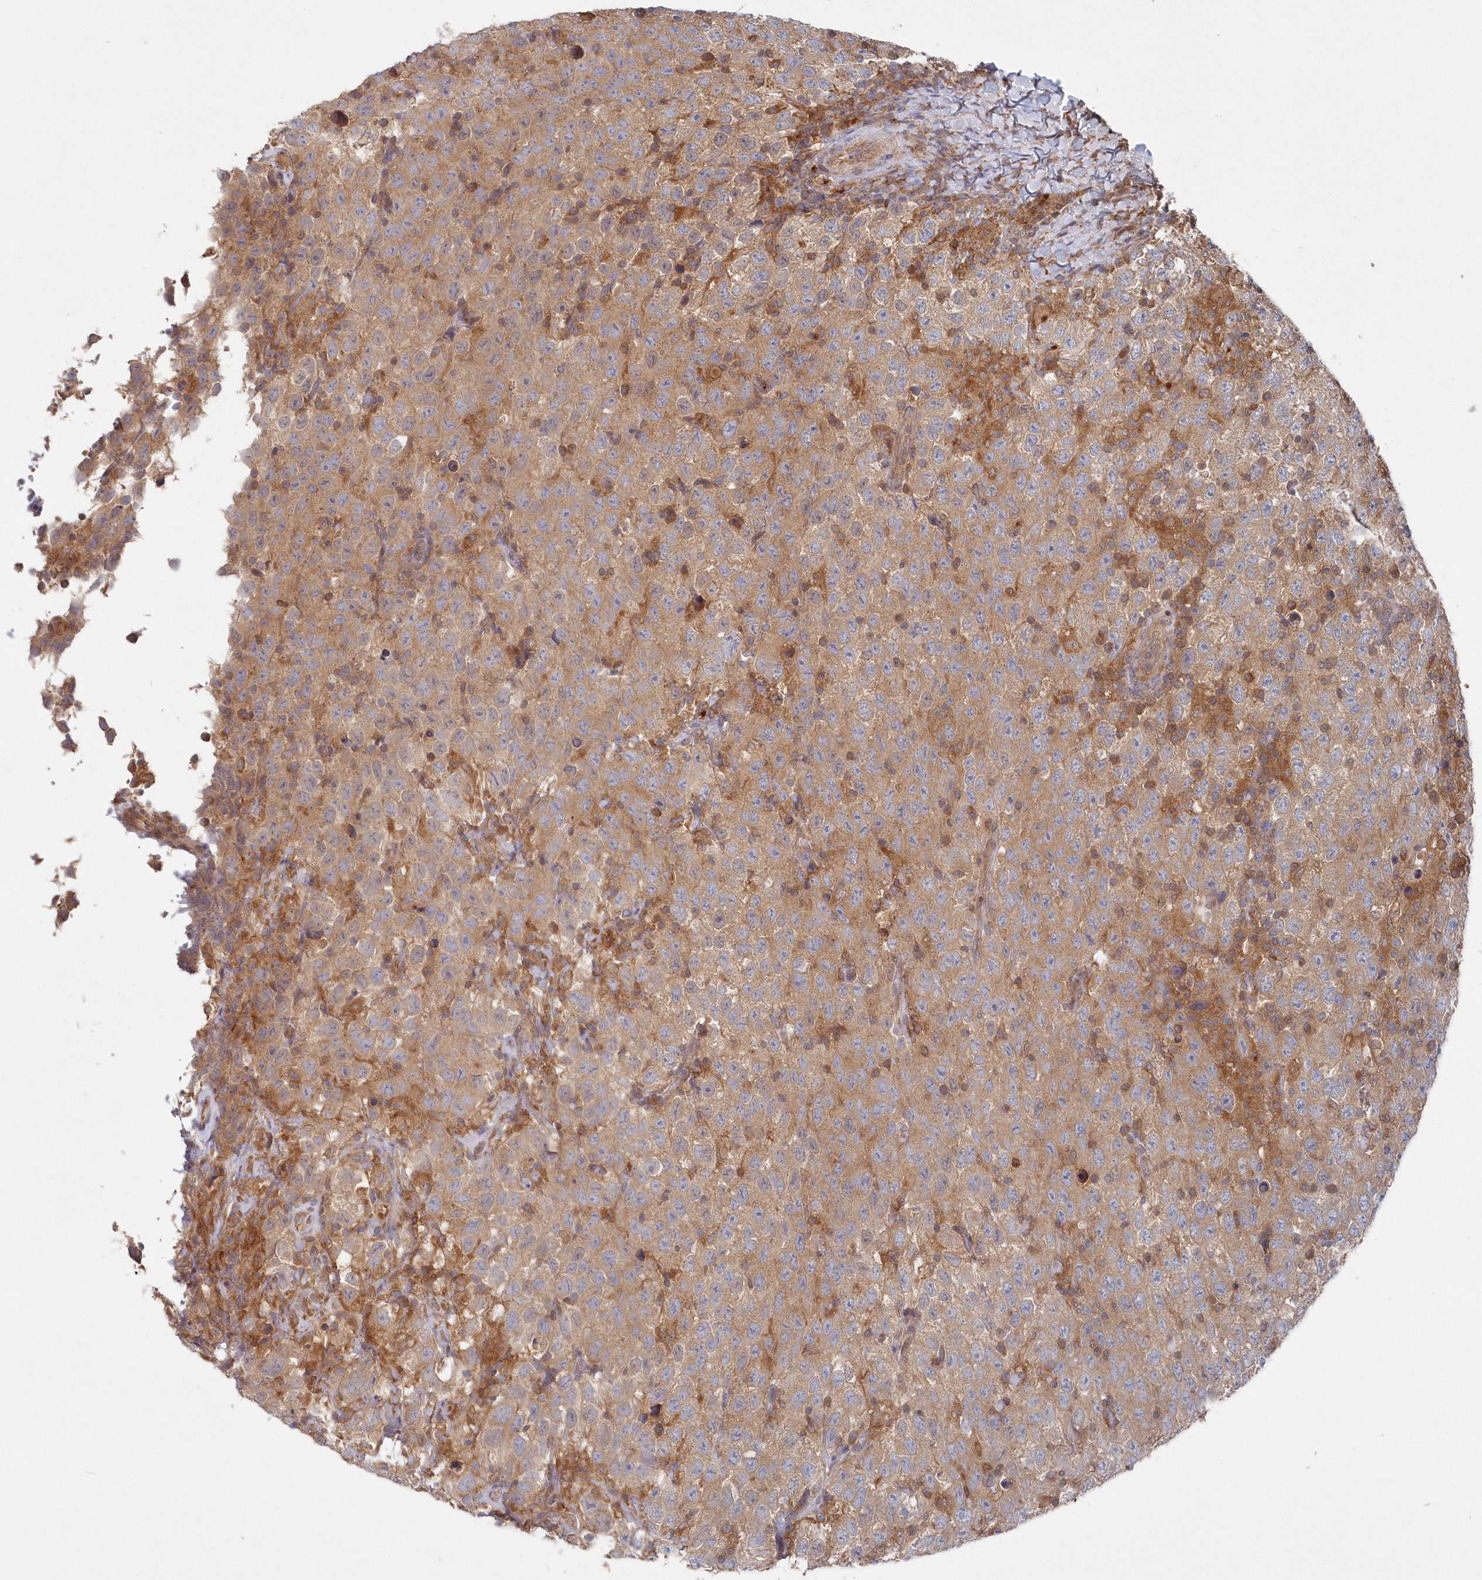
{"staining": {"intensity": "moderate", "quantity": ">75%", "location": "cytoplasmic/membranous"}, "tissue": "testis cancer", "cell_type": "Tumor cells", "image_type": "cancer", "snomed": [{"axis": "morphology", "description": "Seminoma, NOS"}, {"axis": "topography", "description": "Testis"}], "caption": "Testis seminoma stained with DAB IHC shows medium levels of moderate cytoplasmic/membranous staining in about >75% of tumor cells.", "gene": "ASNSD1", "patient": {"sex": "male", "age": 41}}